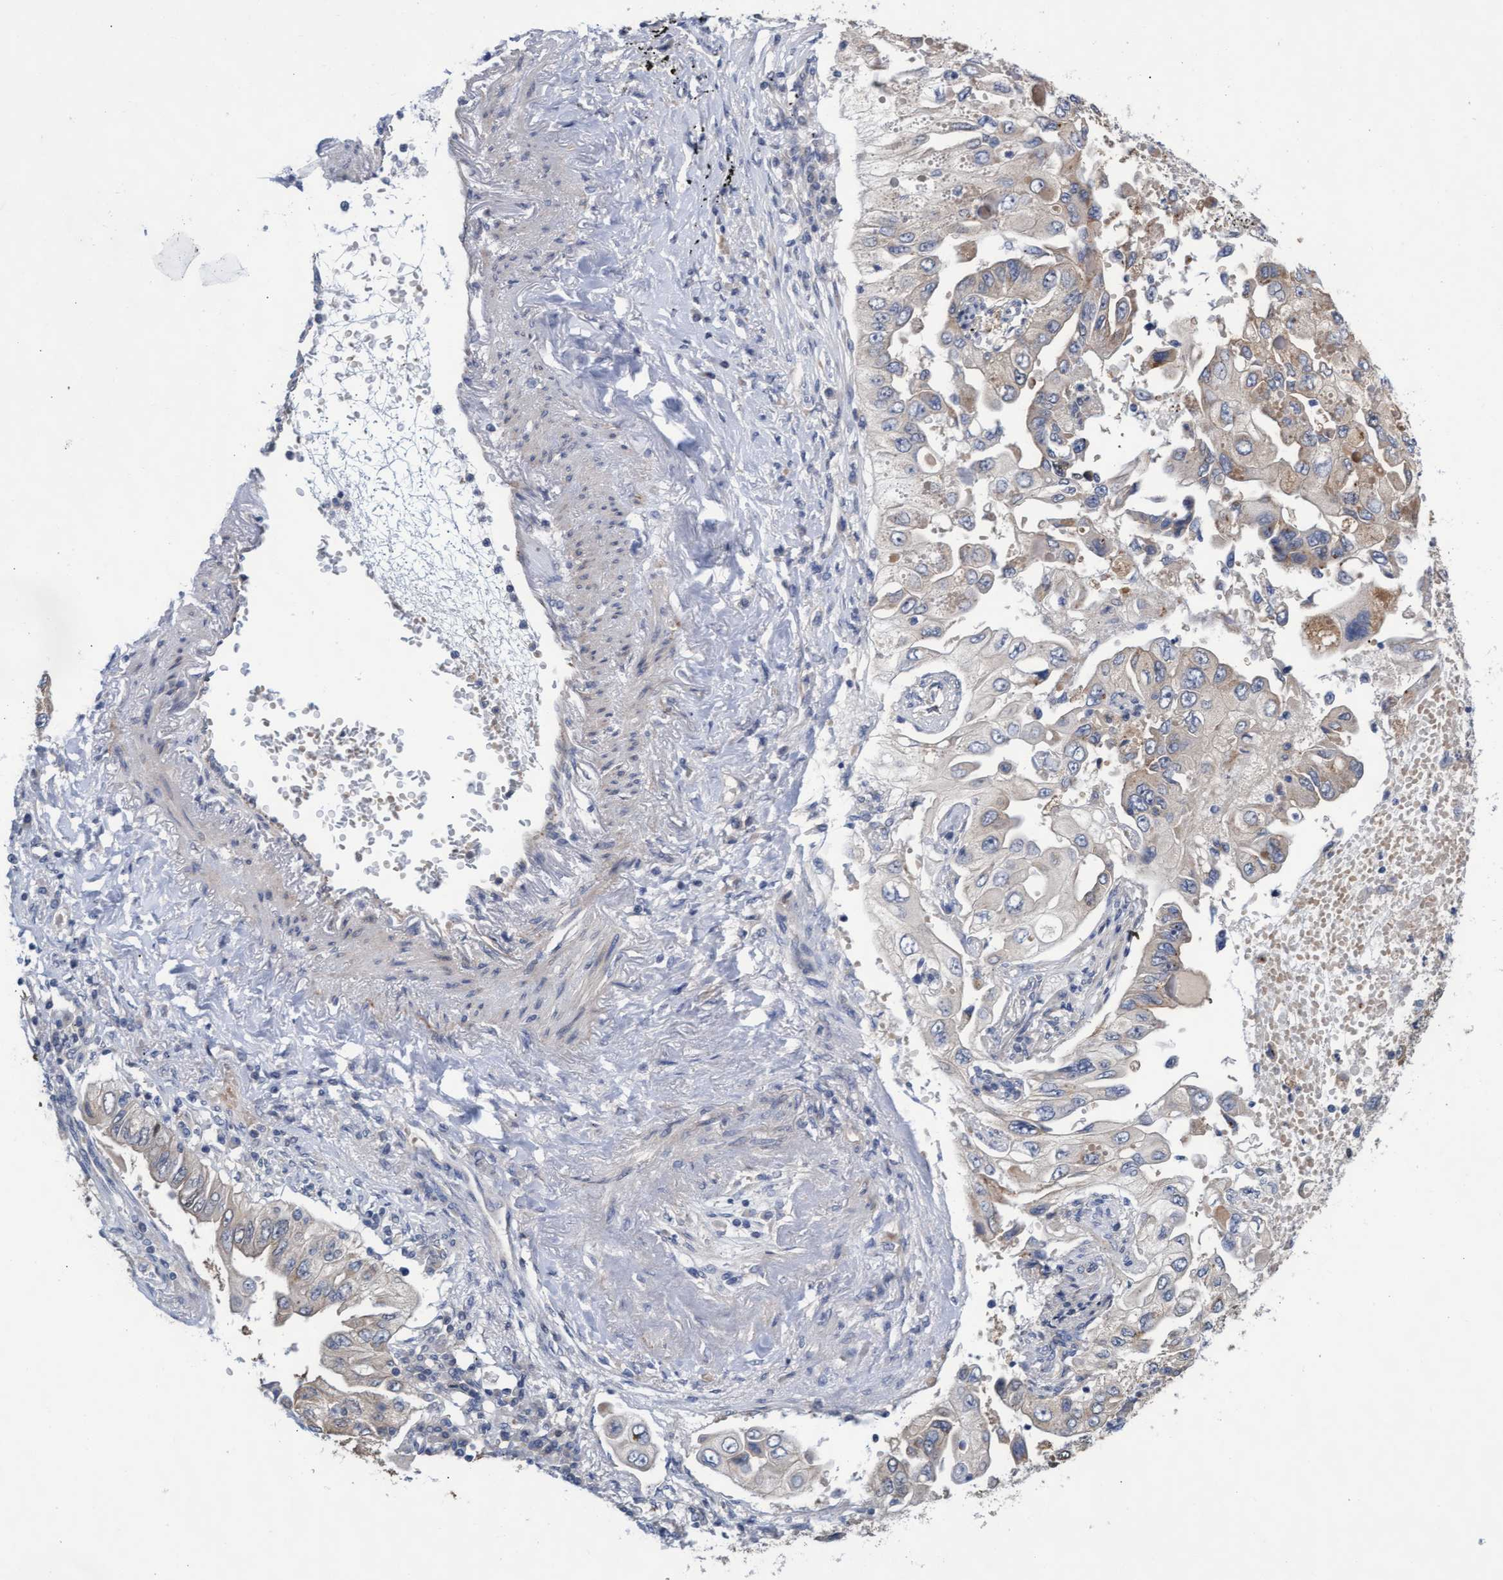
{"staining": {"intensity": "weak", "quantity": "<25%", "location": "cytoplasmic/membranous"}, "tissue": "lung cancer", "cell_type": "Tumor cells", "image_type": "cancer", "snomed": [{"axis": "morphology", "description": "Adenocarcinoma, NOS"}, {"axis": "topography", "description": "Lung"}], "caption": "An immunohistochemistry photomicrograph of lung cancer (adenocarcinoma) is shown. There is no staining in tumor cells of lung cancer (adenocarcinoma).", "gene": "ABCF2", "patient": {"sex": "male", "age": 84}}